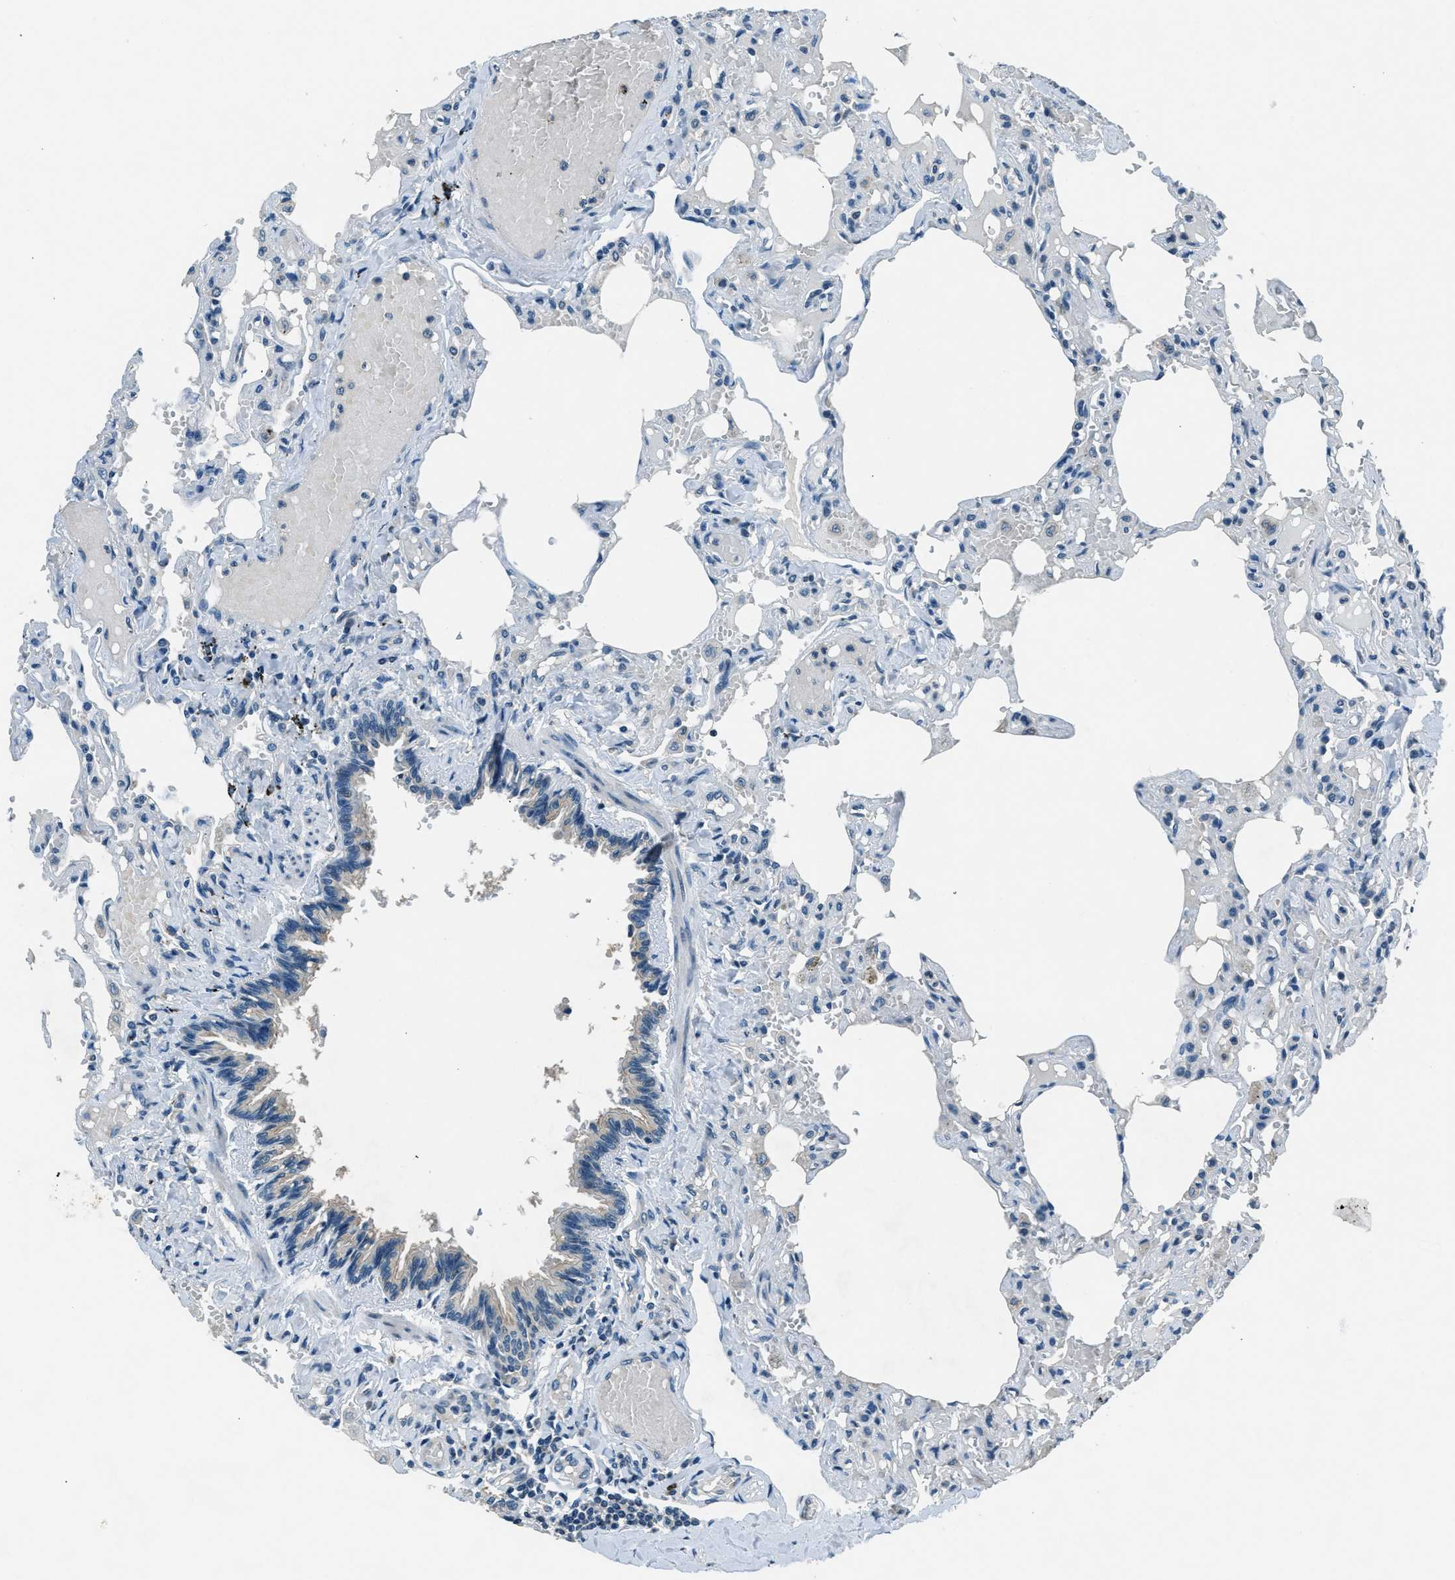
{"staining": {"intensity": "weak", "quantity": "<25%", "location": "cytoplasmic/membranous"}, "tissue": "lung", "cell_type": "Alveolar cells", "image_type": "normal", "snomed": [{"axis": "morphology", "description": "Normal tissue, NOS"}, {"axis": "topography", "description": "Lung"}], "caption": "Immunohistochemistry image of unremarkable human lung stained for a protein (brown), which exhibits no staining in alveolar cells.", "gene": "NME8", "patient": {"sex": "male", "age": 21}}